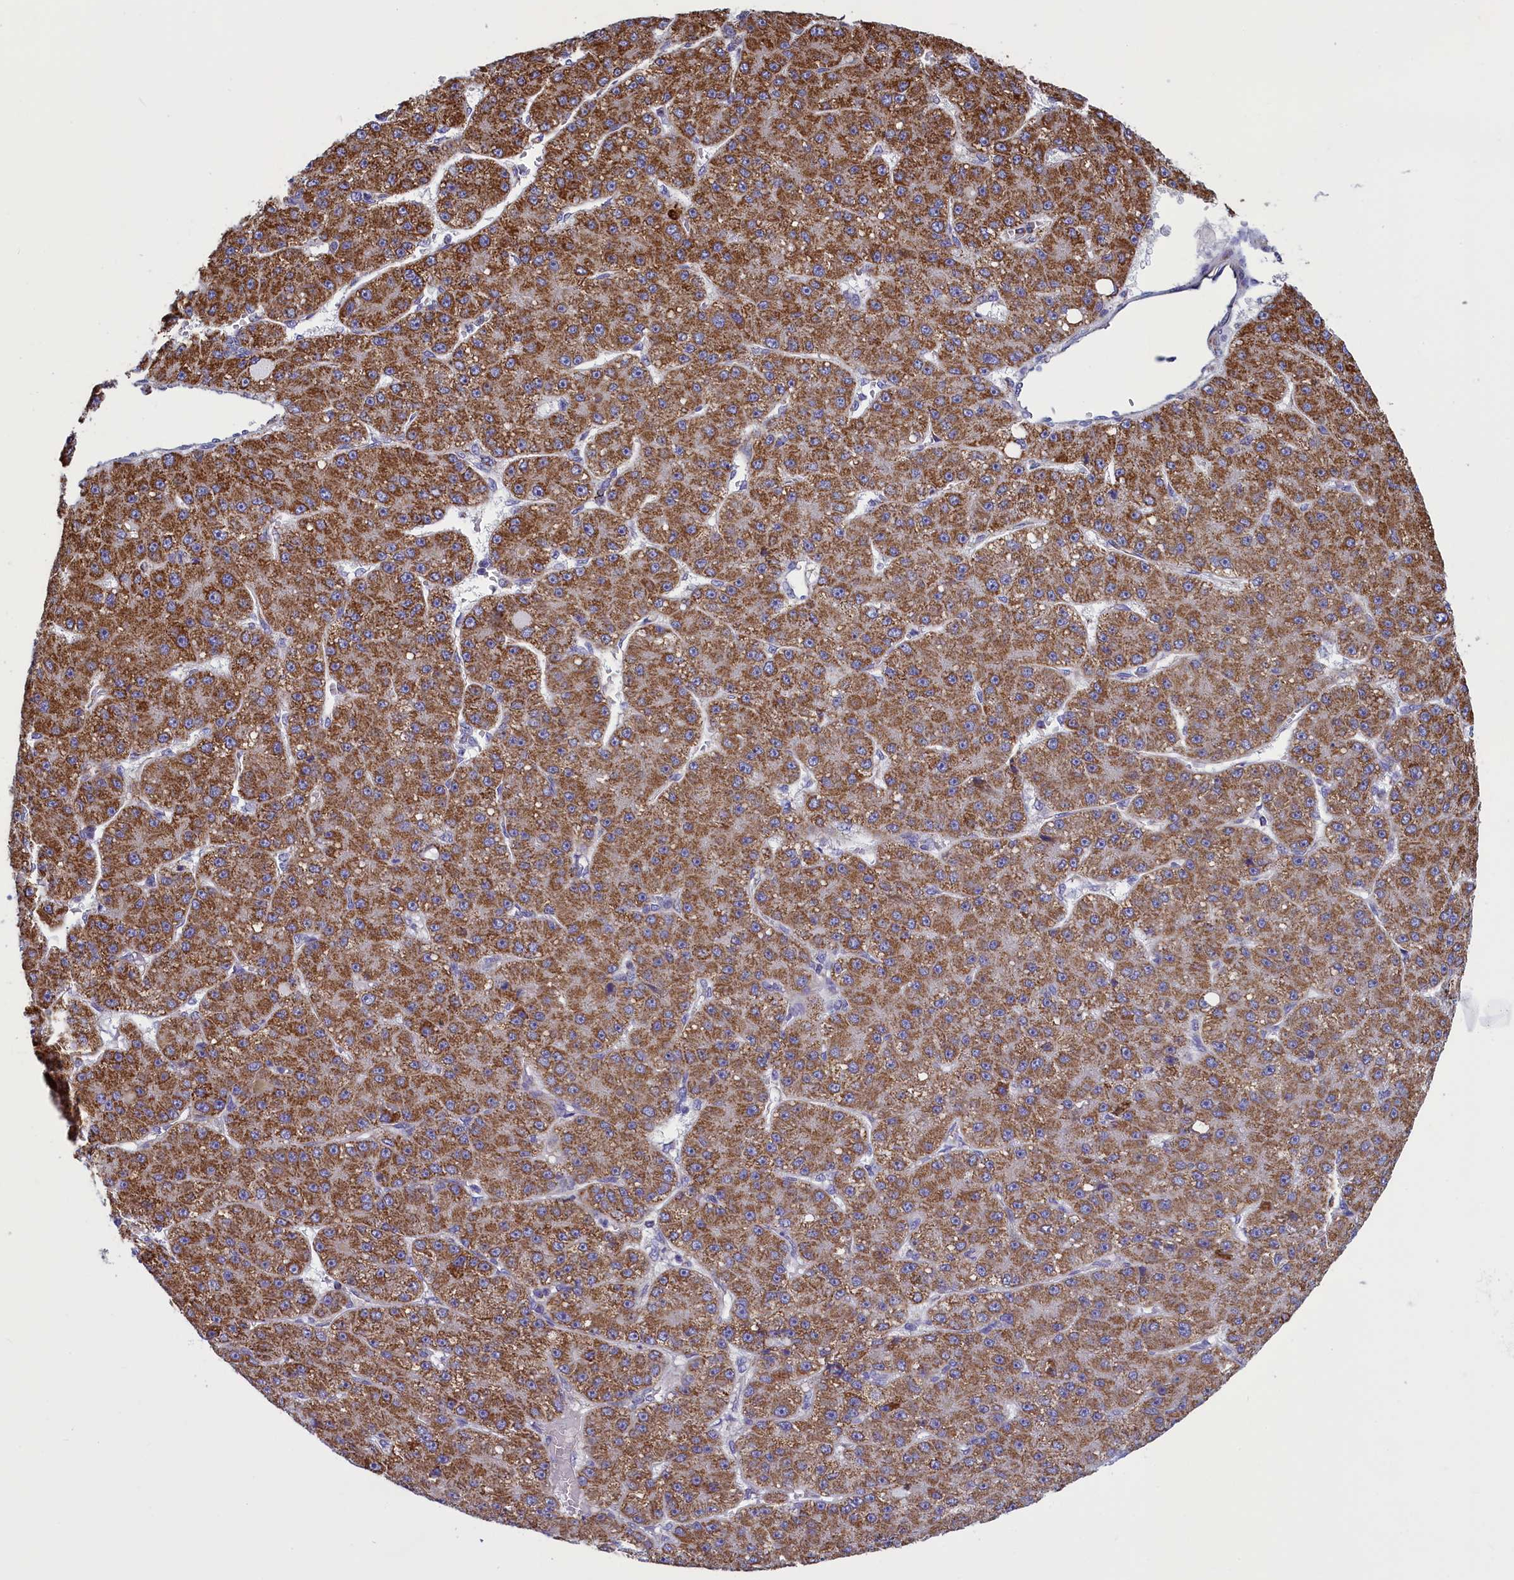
{"staining": {"intensity": "moderate", "quantity": ">75%", "location": "cytoplasmic/membranous"}, "tissue": "liver cancer", "cell_type": "Tumor cells", "image_type": "cancer", "snomed": [{"axis": "morphology", "description": "Carcinoma, Hepatocellular, NOS"}, {"axis": "topography", "description": "Liver"}], "caption": "Immunohistochemical staining of hepatocellular carcinoma (liver) shows medium levels of moderate cytoplasmic/membranous protein expression in approximately >75% of tumor cells.", "gene": "IFT122", "patient": {"sex": "male", "age": 67}}